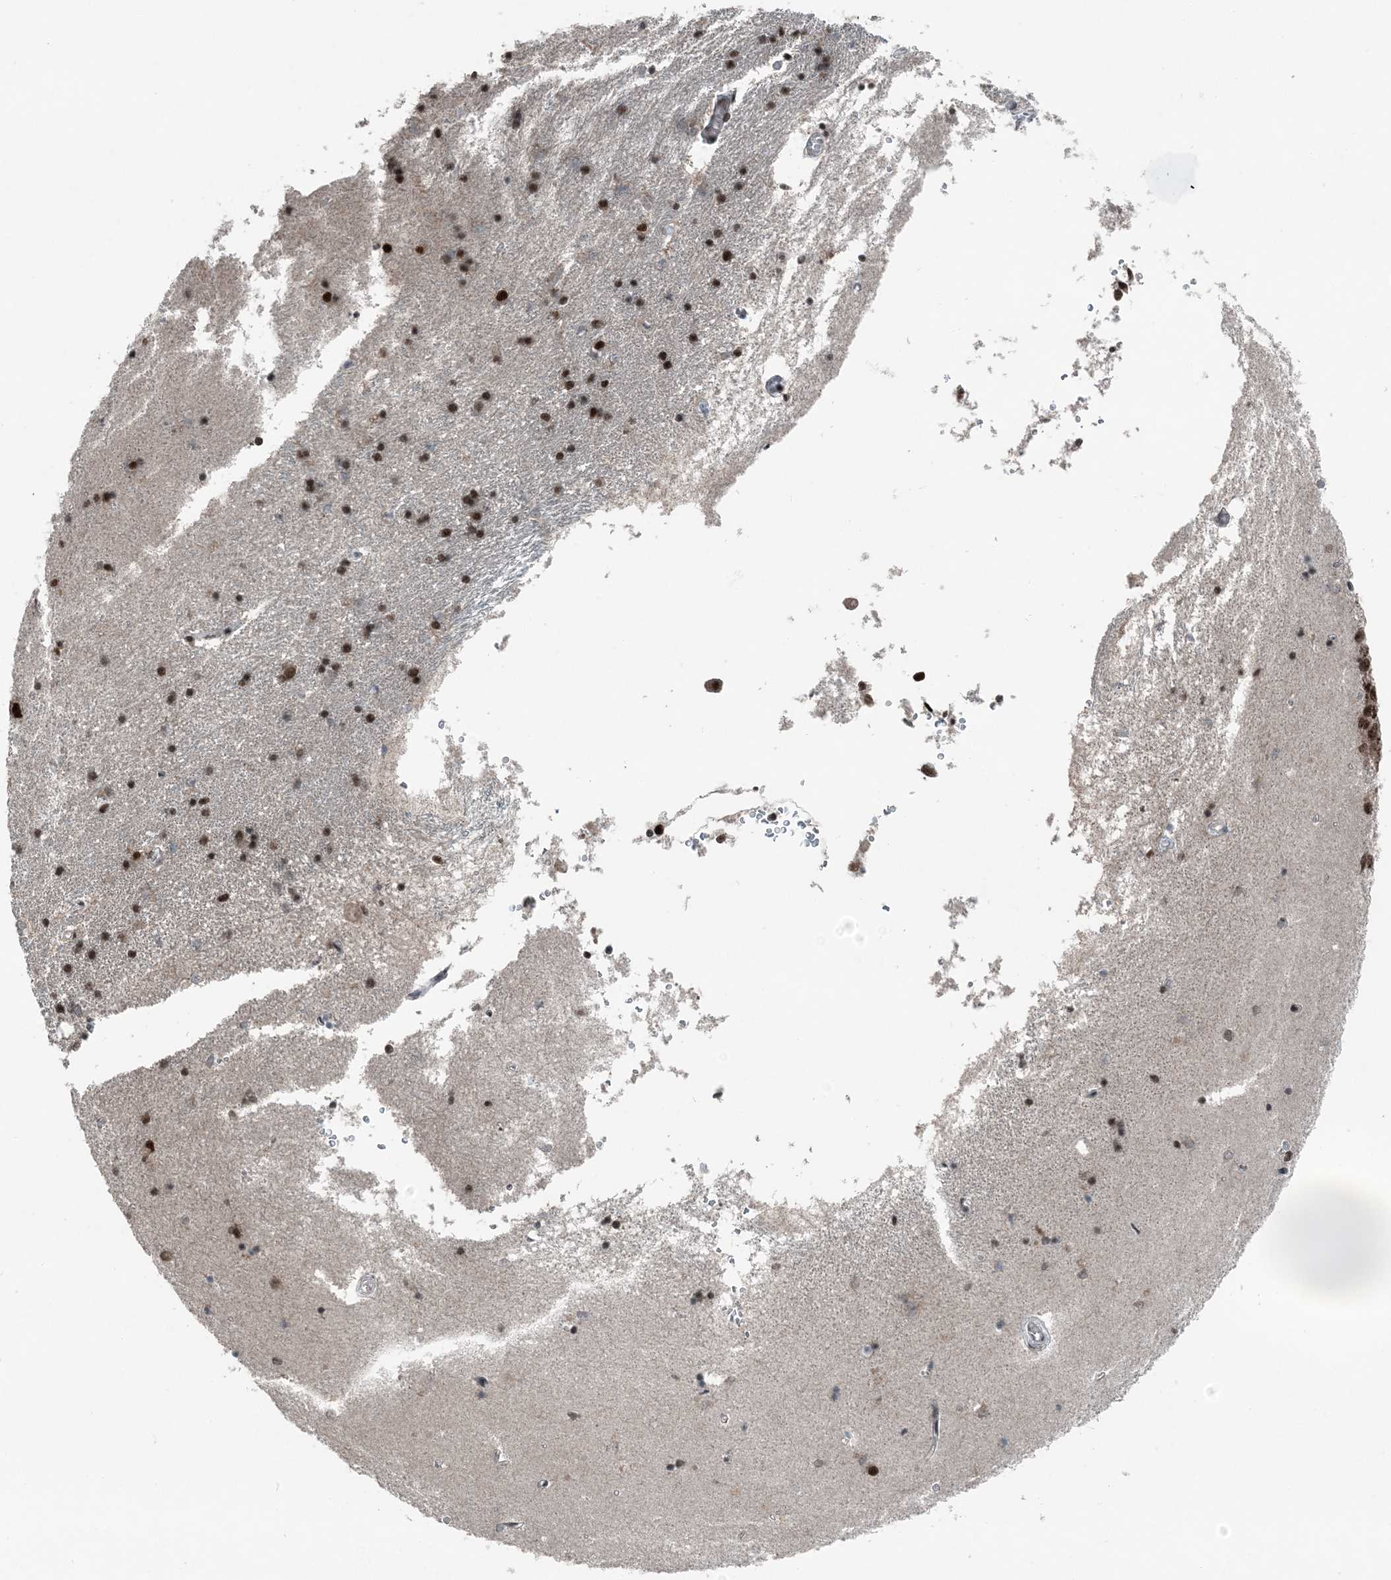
{"staining": {"intensity": "moderate", "quantity": "25%-75%", "location": "nuclear"}, "tissue": "hippocampus", "cell_type": "Glial cells", "image_type": "normal", "snomed": [{"axis": "morphology", "description": "Normal tissue, NOS"}, {"axis": "topography", "description": "Hippocampus"}], "caption": "A photomicrograph showing moderate nuclear positivity in about 25%-75% of glial cells in normal hippocampus, as visualized by brown immunohistochemical staining.", "gene": "YTHDC1", "patient": {"sex": "male", "age": 45}}